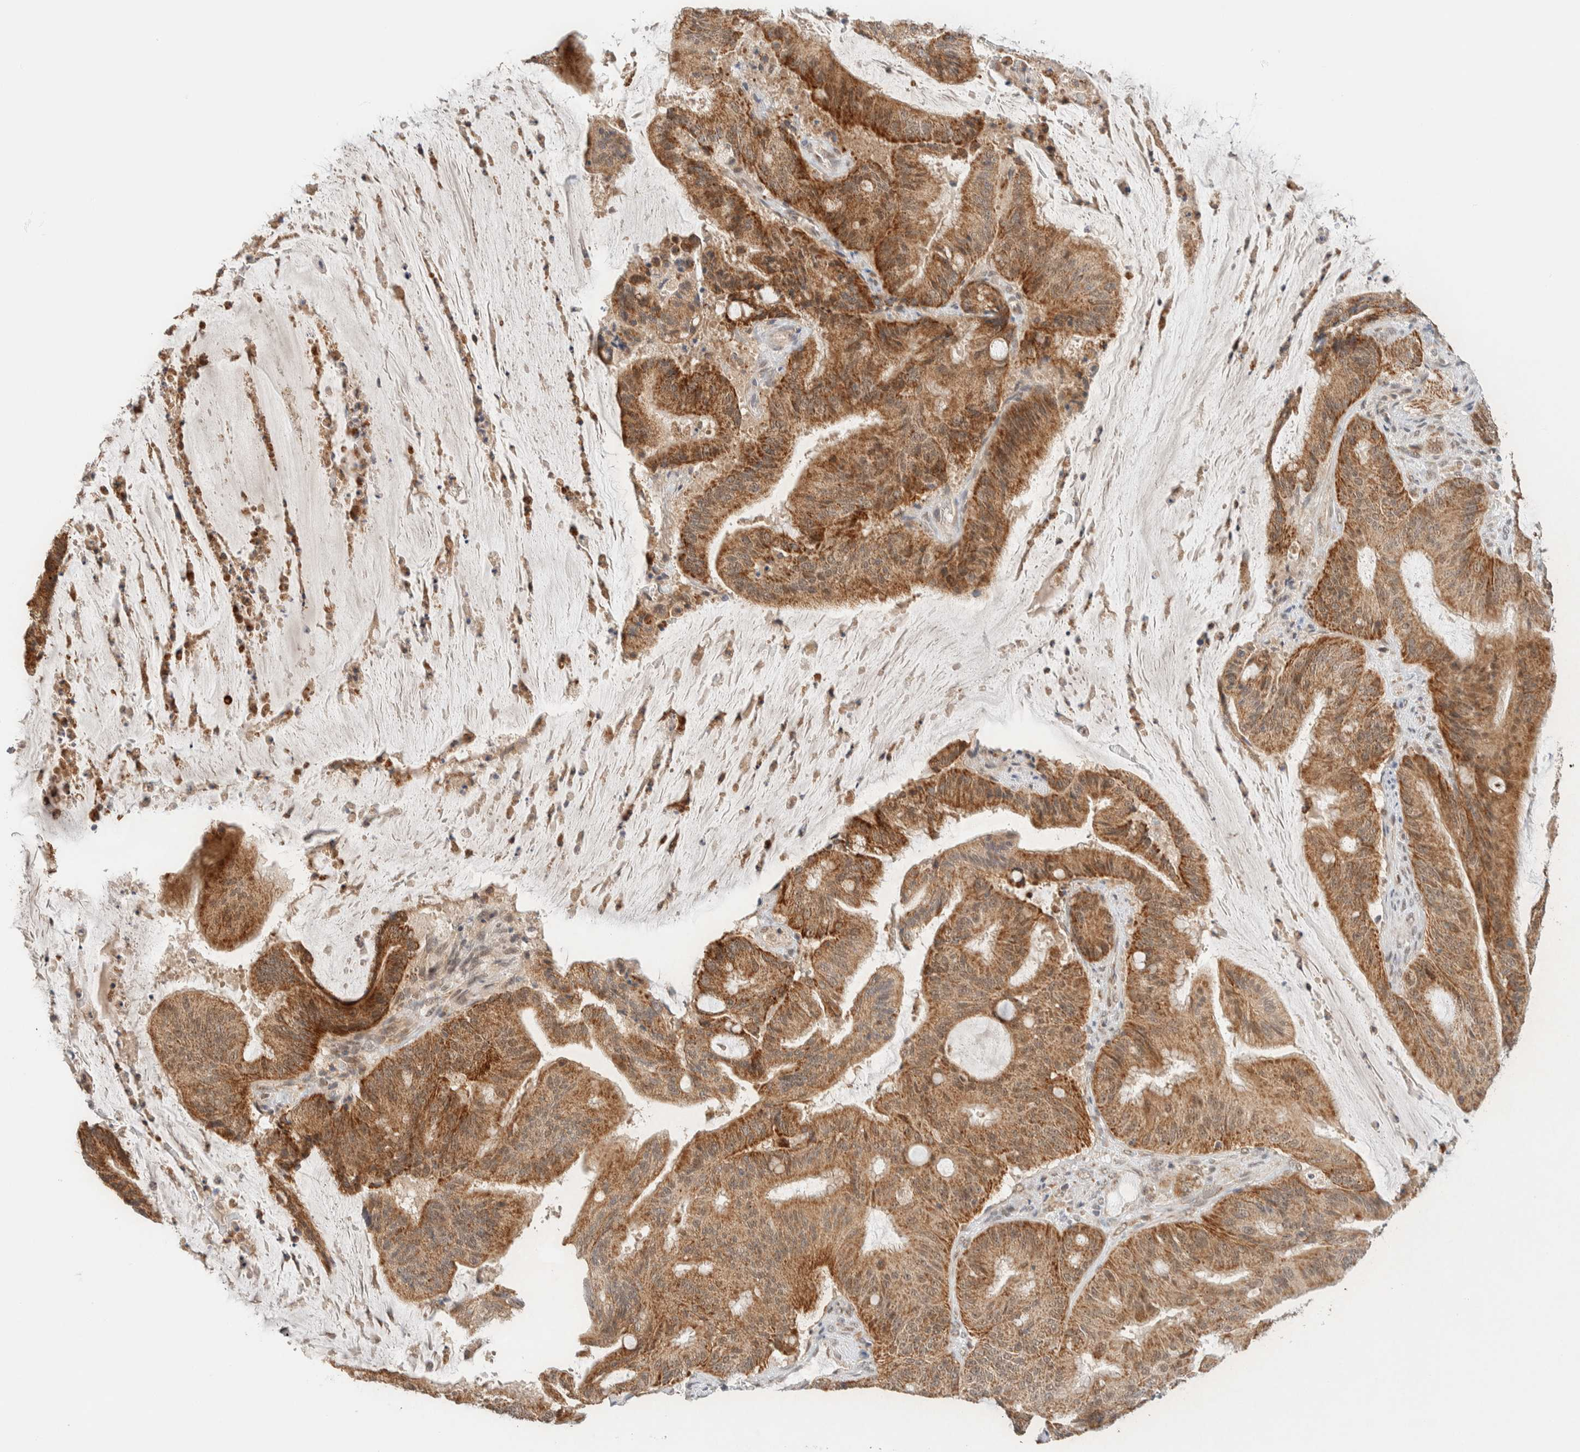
{"staining": {"intensity": "strong", "quantity": ">75%", "location": "cytoplasmic/membranous"}, "tissue": "liver cancer", "cell_type": "Tumor cells", "image_type": "cancer", "snomed": [{"axis": "morphology", "description": "Normal tissue, NOS"}, {"axis": "morphology", "description": "Cholangiocarcinoma"}, {"axis": "topography", "description": "Liver"}, {"axis": "topography", "description": "Peripheral nerve tissue"}], "caption": "Liver cancer (cholangiocarcinoma) was stained to show a protein in brown. There is high levels of strong cytoplasmic/membranous staining in about >75% of tumor cells. (brown staining indicates protein expression, while blue staining denotes nuclei).", "gene": "MRPL41", "patient": {"sex": "female", "age": 73}}